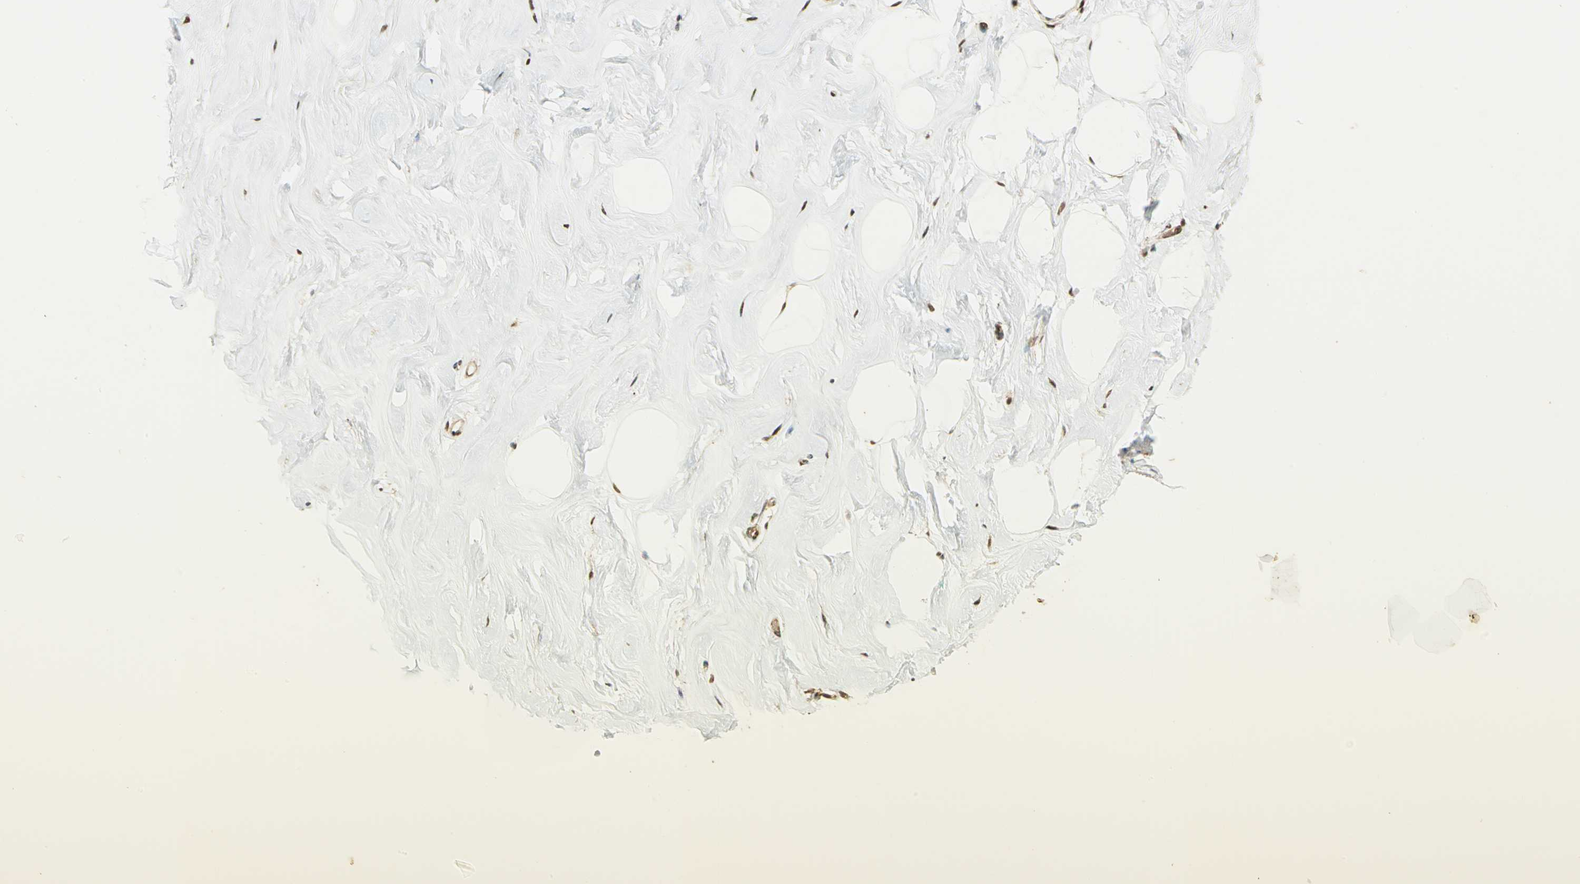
{"staining": {"intensity": "moderate", "quantity": ">75%", "location": "nuclear"}, "tissue": "breast", "cell_type": "Adipocytes", "image_type": "normal", "snomed": [{"axis": "morphology", "description": "Normal tissue, NOS"}, {"axis": "topography", "description": "Breast"}], "caption": "Approximately >75% of adipocytes in benign human breast exhibit moderate nuclear protein positivity as visualized by brown immunohistochemical staining.", "gene": "SET", "patient": {"sex": "female", "age": 23}}